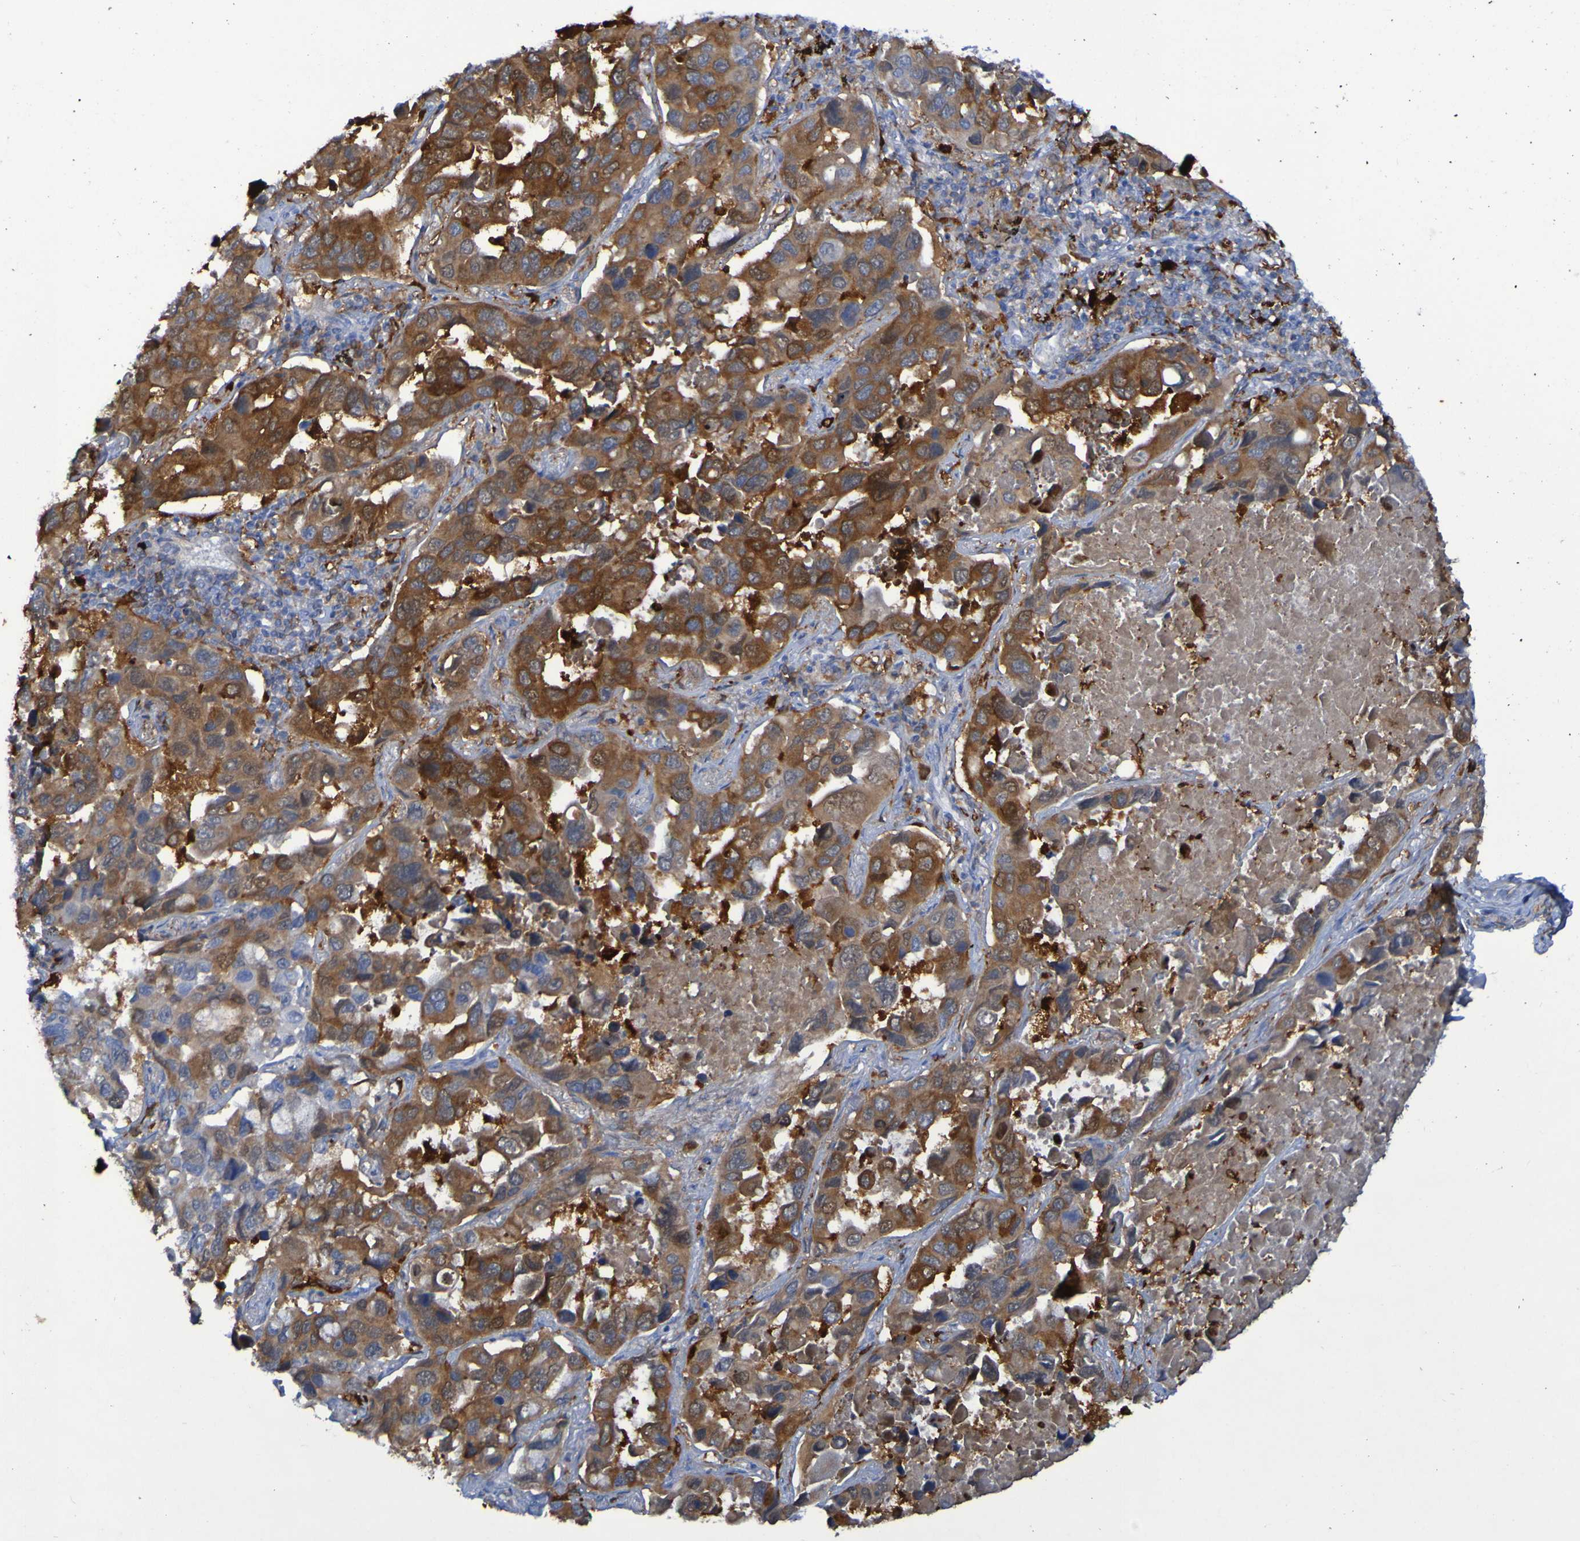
{"staining": {"intensity": "moderate", "quantity": ">75%", "location": "cytoplasmic/membranous"}, "tissue": "lung cancer", "cell_type": "Tumor cells", "image_type": "cancer", "snomed": [{"axis": "morphology", "description": "Adenocarcinoma, NOS"}, {"axis": "topography", "description": "Lung"}], "caption": "The image displays staining of adenocarcinoma (lung), revealing moderate cytoplasmic/membranous protein expression (brown color) within tumor cells.", "gene": "MPPE1", "patient": {"sex": "male", "age": 64}}